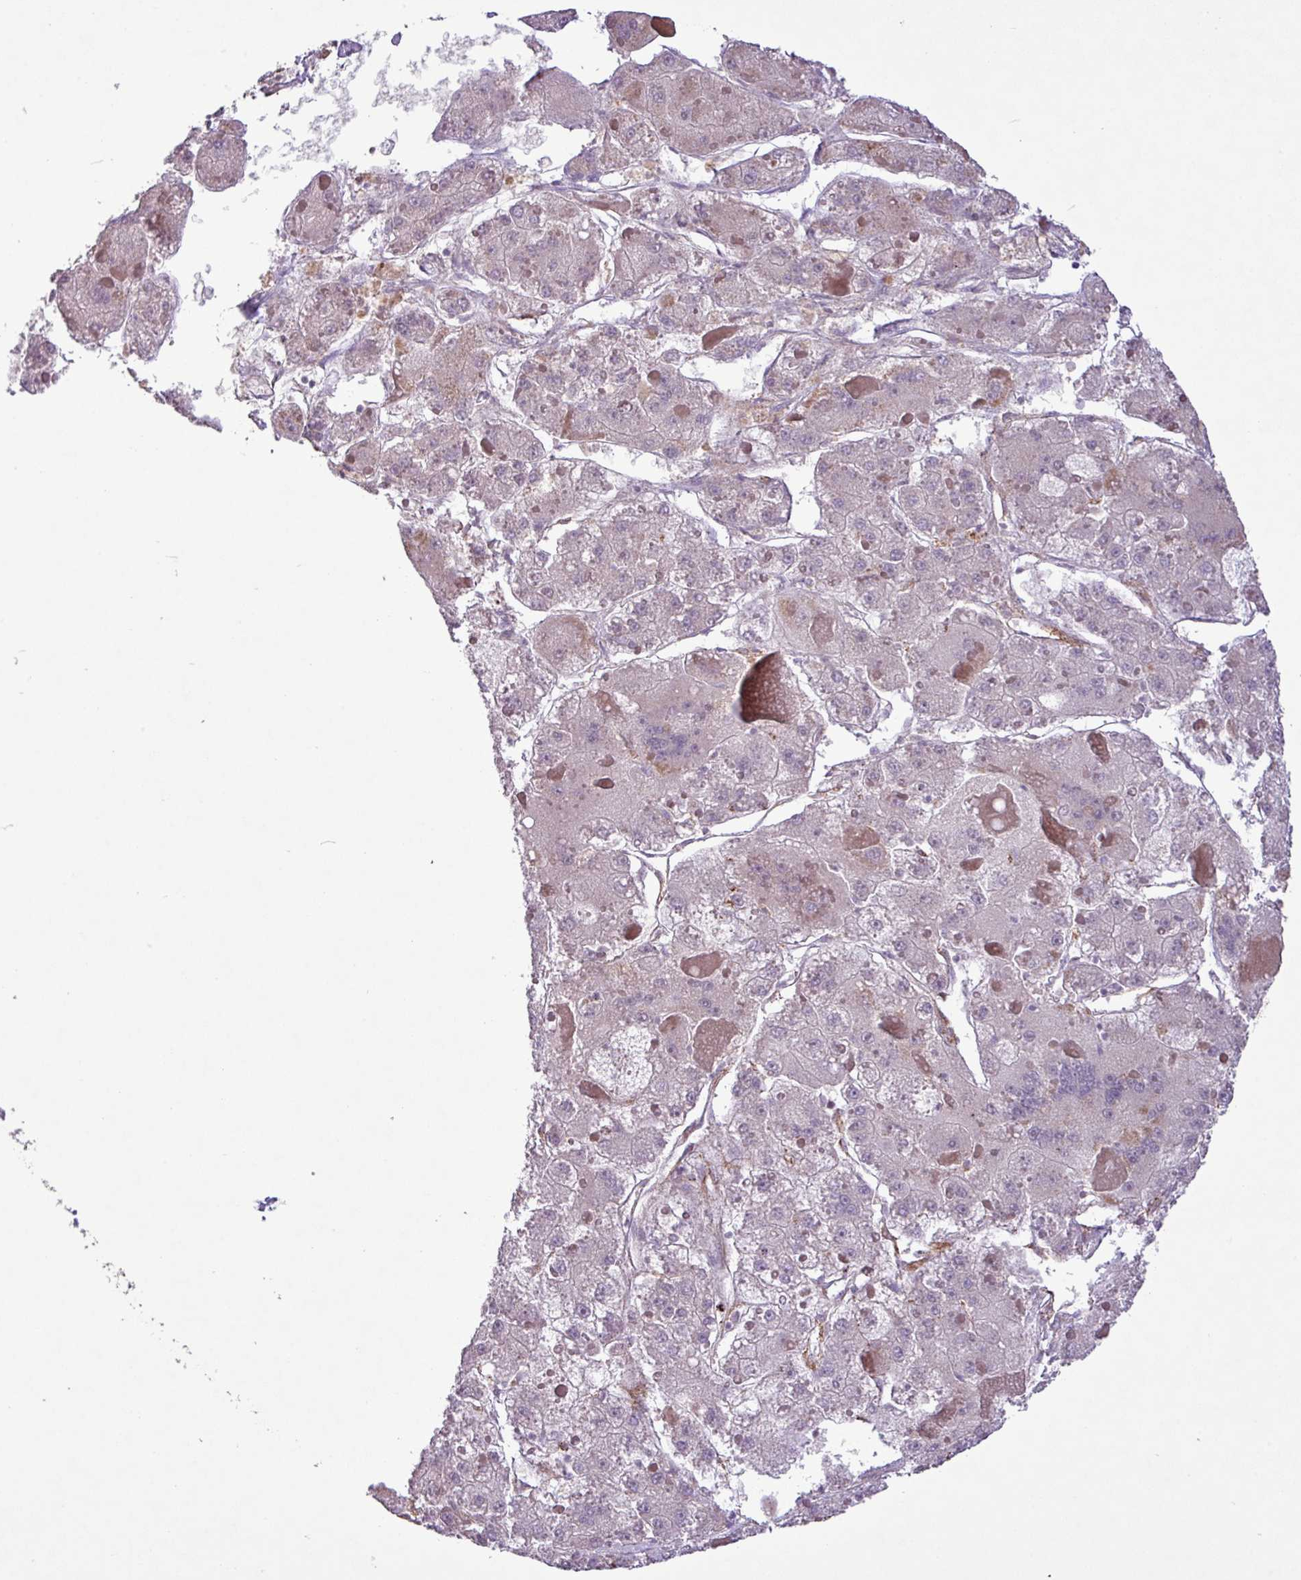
{"staining": {"intensity": "negative", "quantity": "none", "location": "none"}, "tissue": "liver cancer", "cell_type": "Tumor cells", "image_type": "cancer", "snomed": [{"axis": "morphology", "description": "Carcinoma, Hepatocellular, NOS"}, {"axis": "topography", "description": "Liver"}], "caption": "Immunohistochemistry (IHC) micrograph of hepatocellular carcinoma (liver) stained for a protein (brown), which reveals no expression in tumor cells.", "gene": "CD248", "patient": {"sex": "female", "age": 73}}